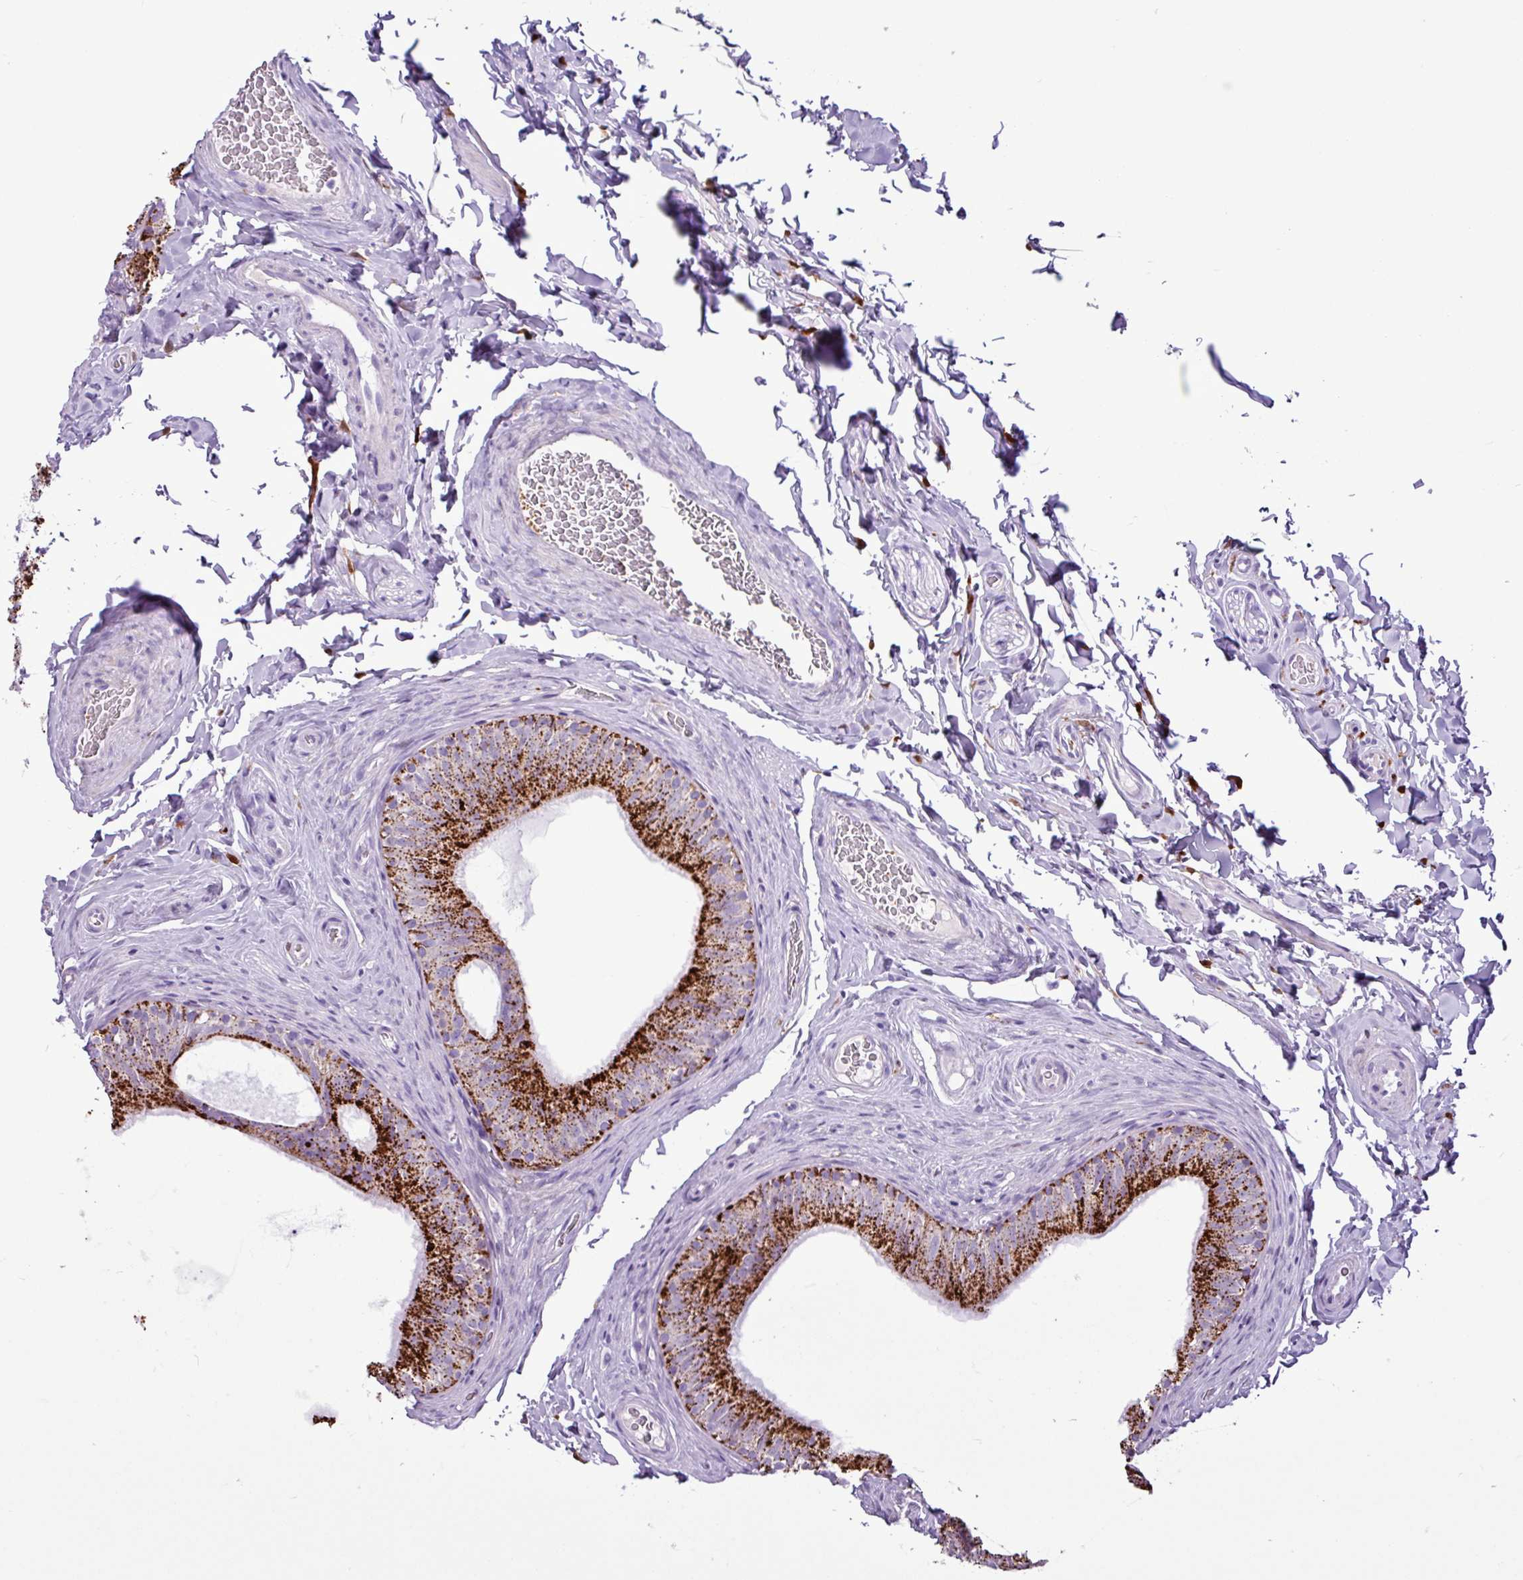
{"staining": {"intensity": "strong", "quantity": ">75%", "location": "cytoplasmic/membranous"}, "tissue": "epididymis", "cell_type": "Glandular cells", "image_type": "normal", "snomed": [{"axis": "morphology", "description": "Normal tissue, NOS"}, {"axis": "topography", "description": "Epididymis"}], "caption": "DAB immunohistochemical staining of normal epididymis exhibits strong cytoplasmic/membranous protein expression in approximately >75% of glandular cells. (Stains: DAB (3,3'-diaminobenzidine) in brown, nuclei in blue, Microscopy: brightfield microscopy at high magnification).", "gene": "TMEM200C", "patient": {"sex": "male", "age": 34}}